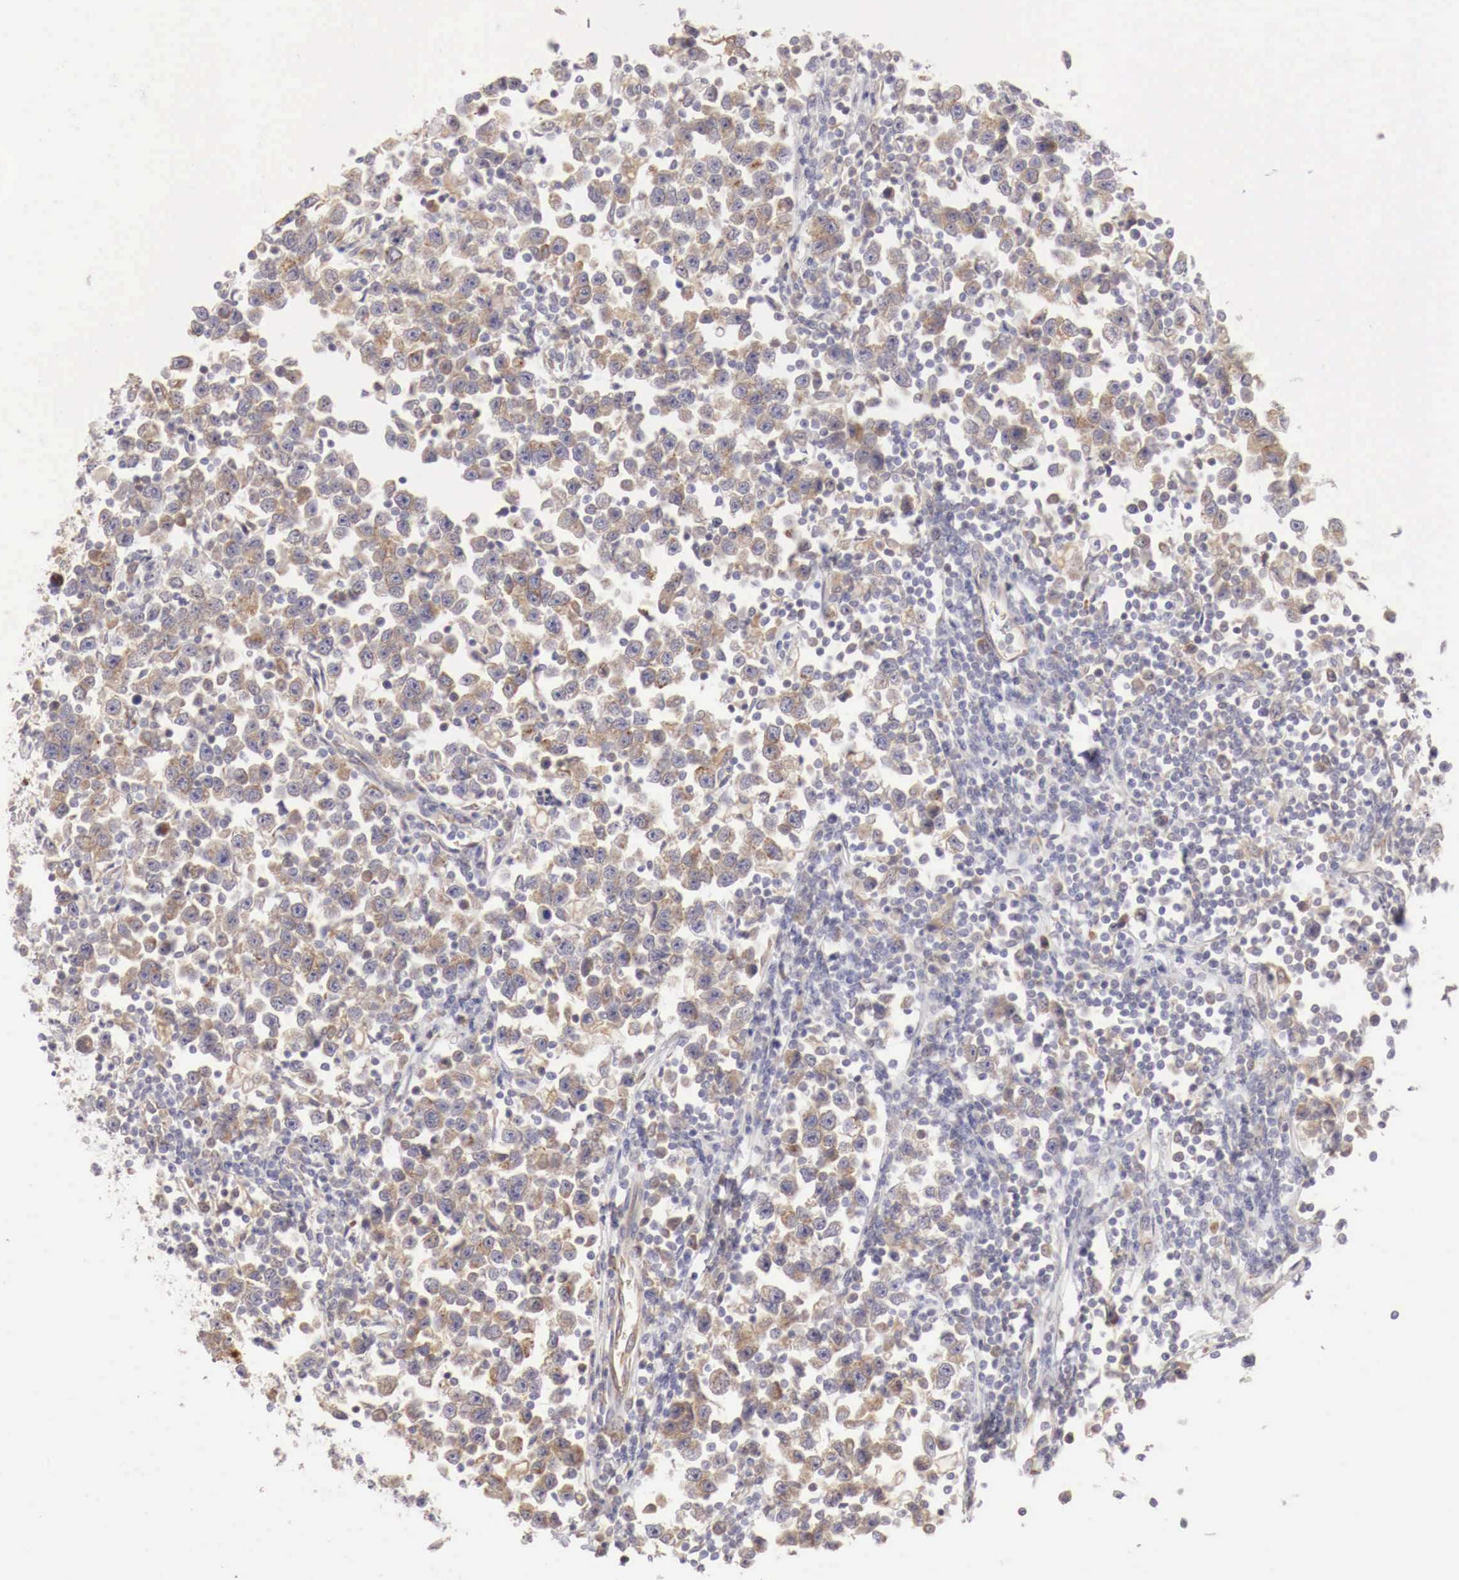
{"staining": {"intensity": "moderate", "quantity": ">75%", "location": "cytoplasmic/membranous"}, "tissue": "testis cancer", "cell_type": "Tumor cells", "image_type": "cancer", "snomed": [{"axis": "morphology", "description": "Seminoma, NOS"}, {"axis": "topography", "description": "Testis"}], "caption": "Immunohistochemical staining of testis cancer (seminoma) demonstrates medium levels of moderate cytoplasmic/membranous expression in about >75% of tumor cells. (IHC, brightfield microscopy, high magnification).", "gene": "NSDHL", "patient": {"sex": "male", "age": 43}}